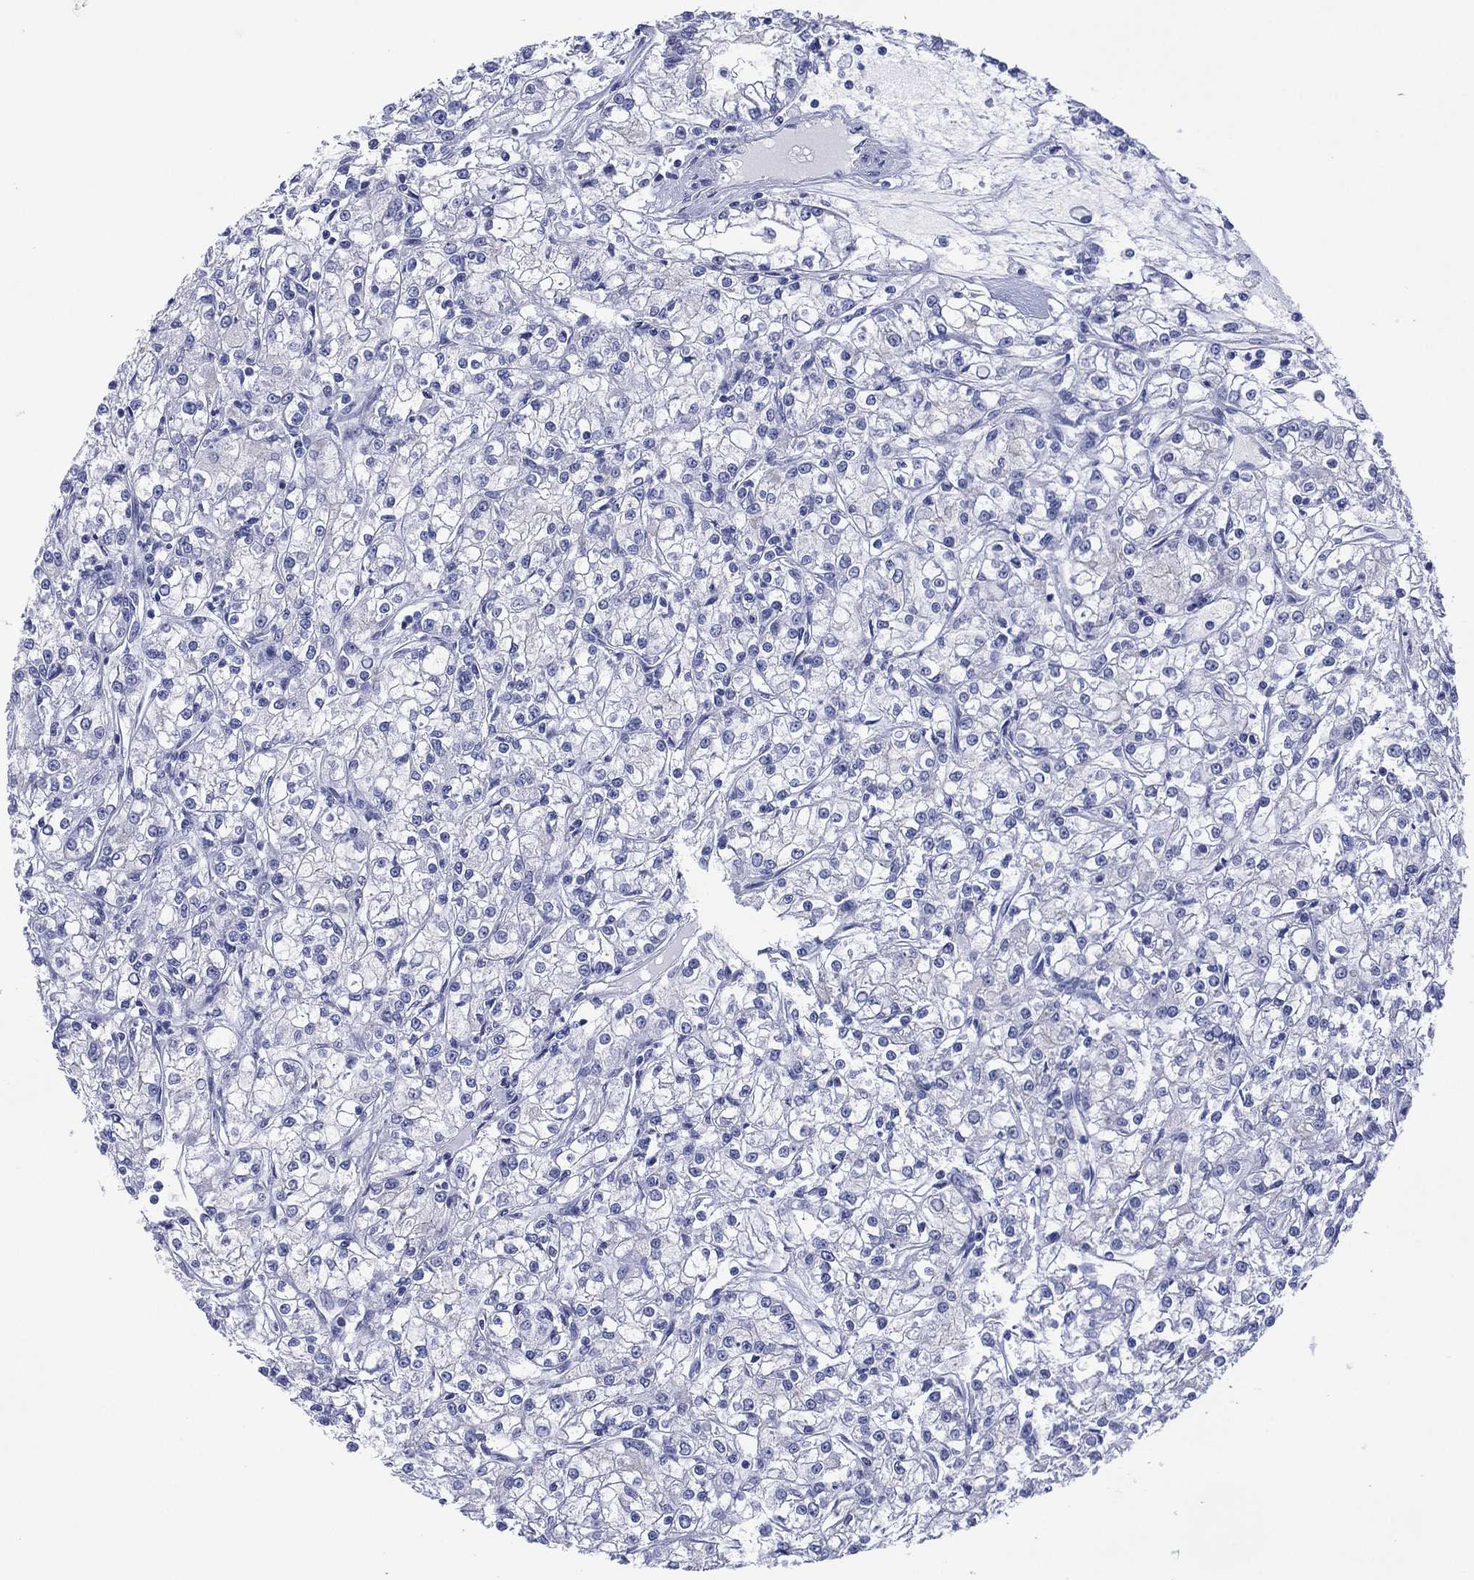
{"staining": {"intensity": "negative", "quantity": "none", "location": "none"}, "tissue": "renal cancer", "cell_type": "Tumor cells", "image_type": "cancer", "snomed": [{"axis": "morphology", "description": "Adenocarcinoma, NOS"}, {"axis": "topography", "description": "Kidney"}], "caption": "There is no significant staining in tumor cells of adenocarcinoma (renal).", "gene": "DSG1", "patient": {"sex": "female", "age": 59}}